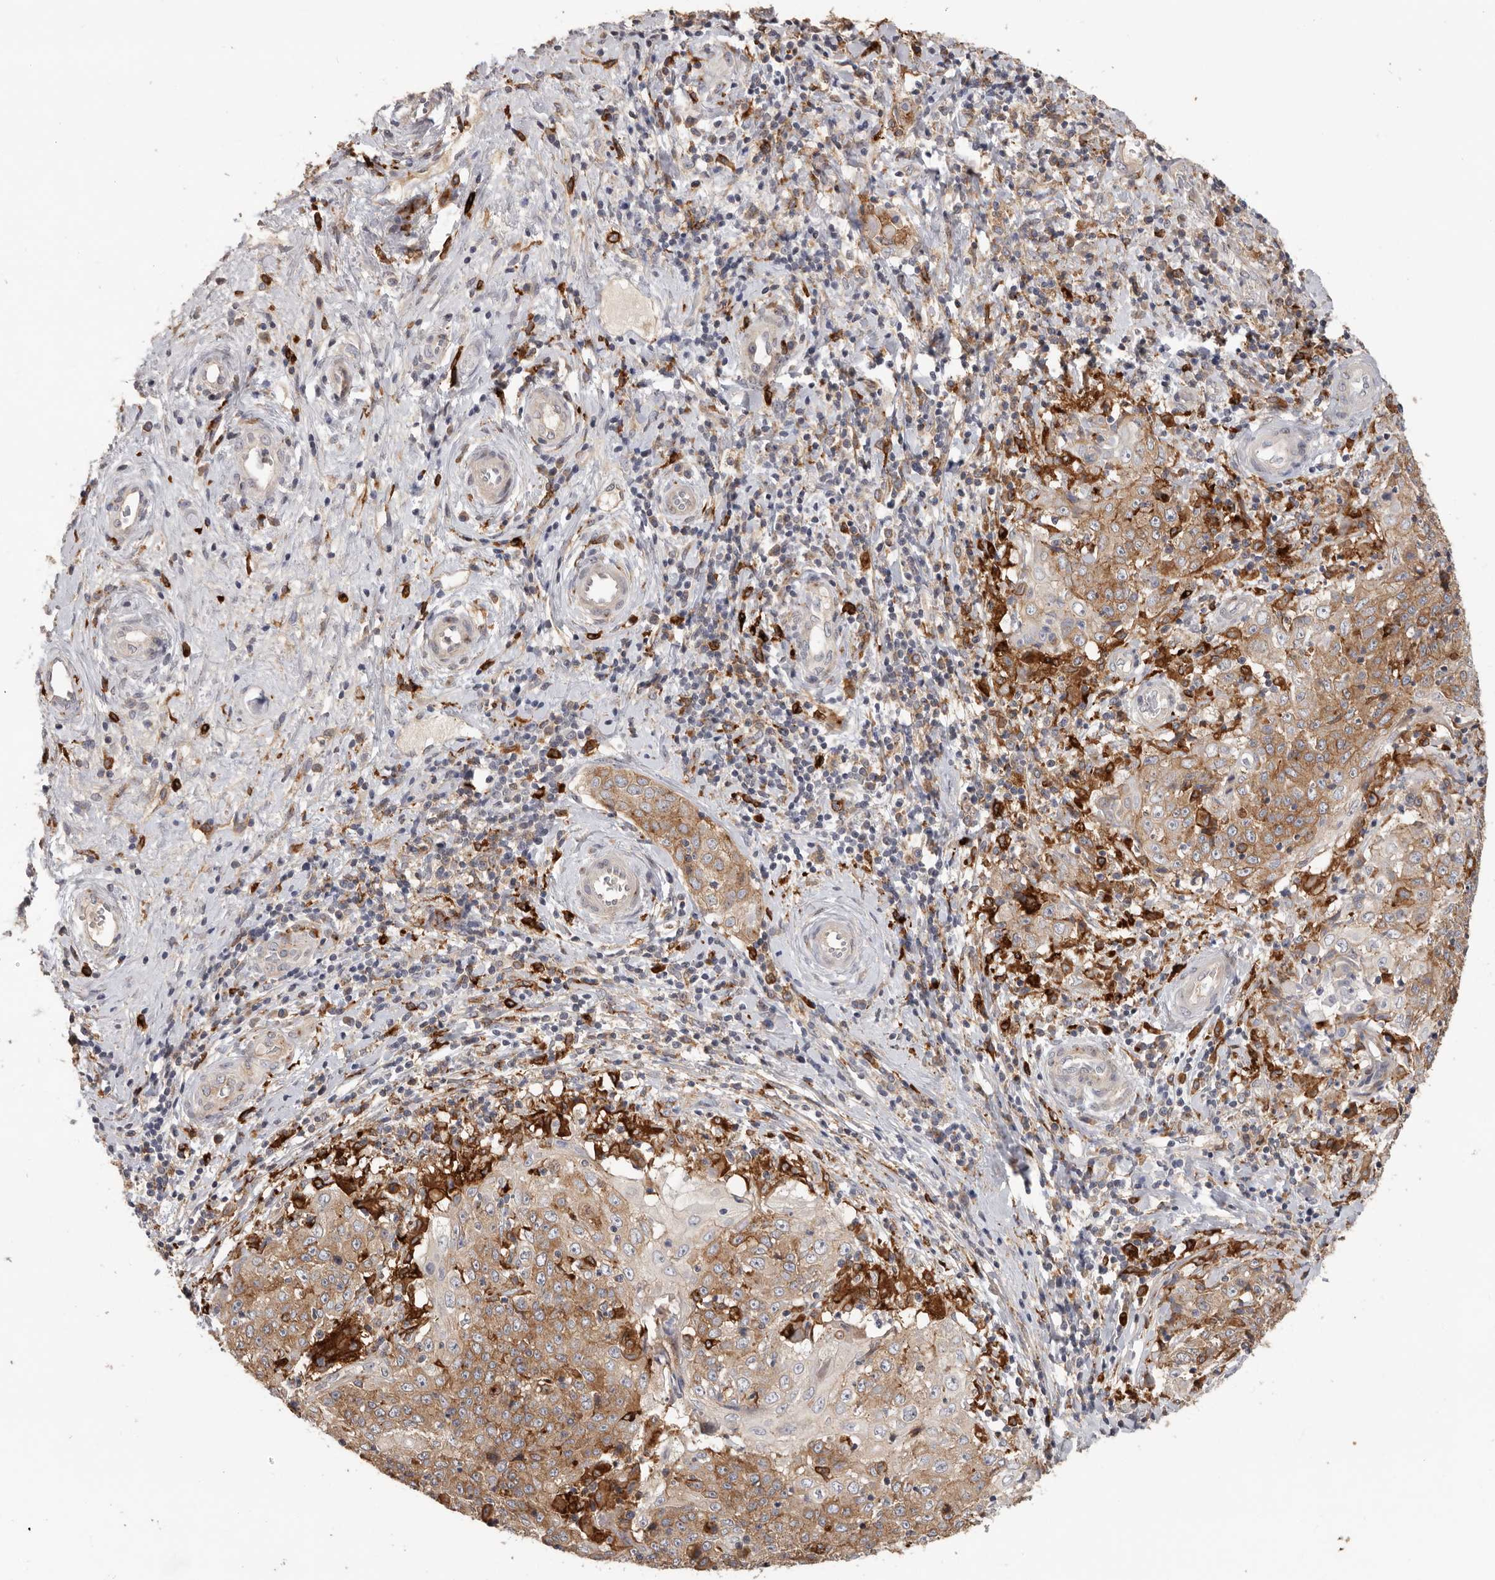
{"staining": {"intensity": "moderate", "quantity": ">75%", "location": "cytoplasmic/membranous"}, "tissue": "cervical cancer", "cell_type": "Tumor cells", "image_type": "cancer", "snomed": [{"axis": "morphology", "description": "Squamous cell carcinoma, NOS"}, {"axis": "topography", "description": "Cervix"}], "caption": "Immunohistochemical staining of human cervical squamous cell carcinoma reveals medium levels of moderate cytoplasmic/membranous positivity in approximately >75% of tumor cells. The staining is performed using DAB brown chromogen to label protein expression. The nuclei are counter-stained blue using hematoxylin.", "gene": "TFRC", "patient": {"sex": "female", "age": 48}}